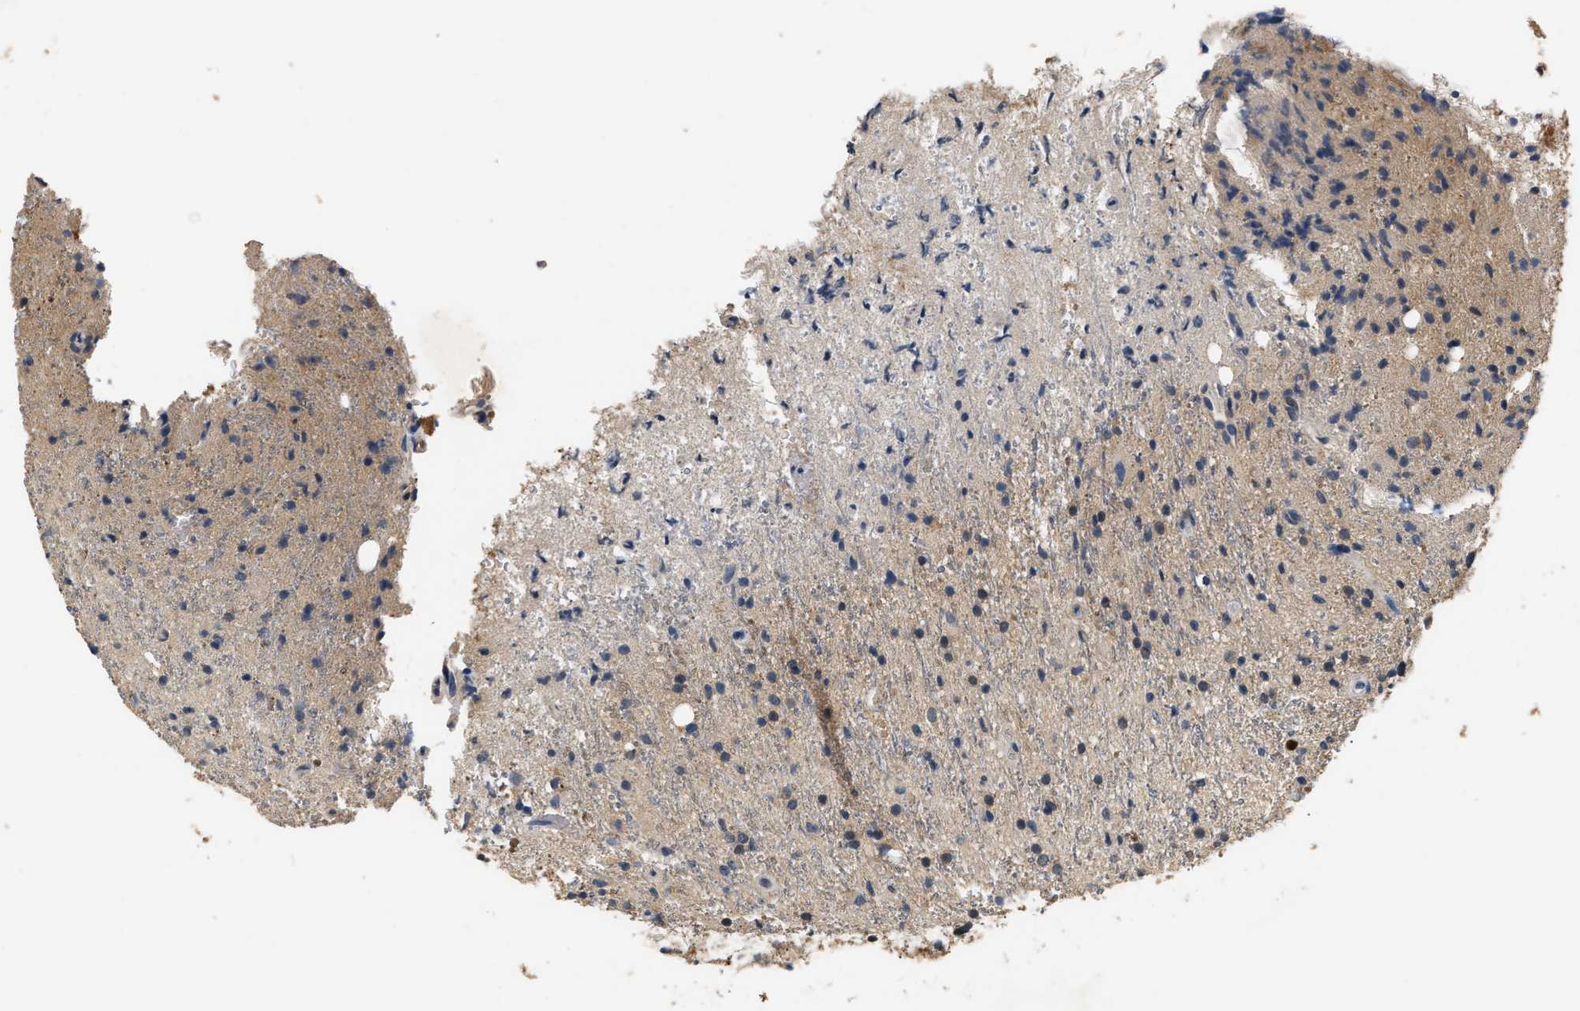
{"staining": {"intensity": "weak", "quantity": "<25%", "location": "cytoplasmic/membranous"}, "tissue": "glioma", "cell_type": "Tumor cells", "image_type": "cancer", "snomed": [{"axis": "morphology", "description": "Glioma, malignant, High grade"}, {"axis": "topography", "description": "Brain"}], "caption": "Immunohistochemical staining of human malignant glioma (high-grade) exhibits no significant expression in tumor cells.", "gene": "GPI", "patient": {"sex": "male", "age": 47}}